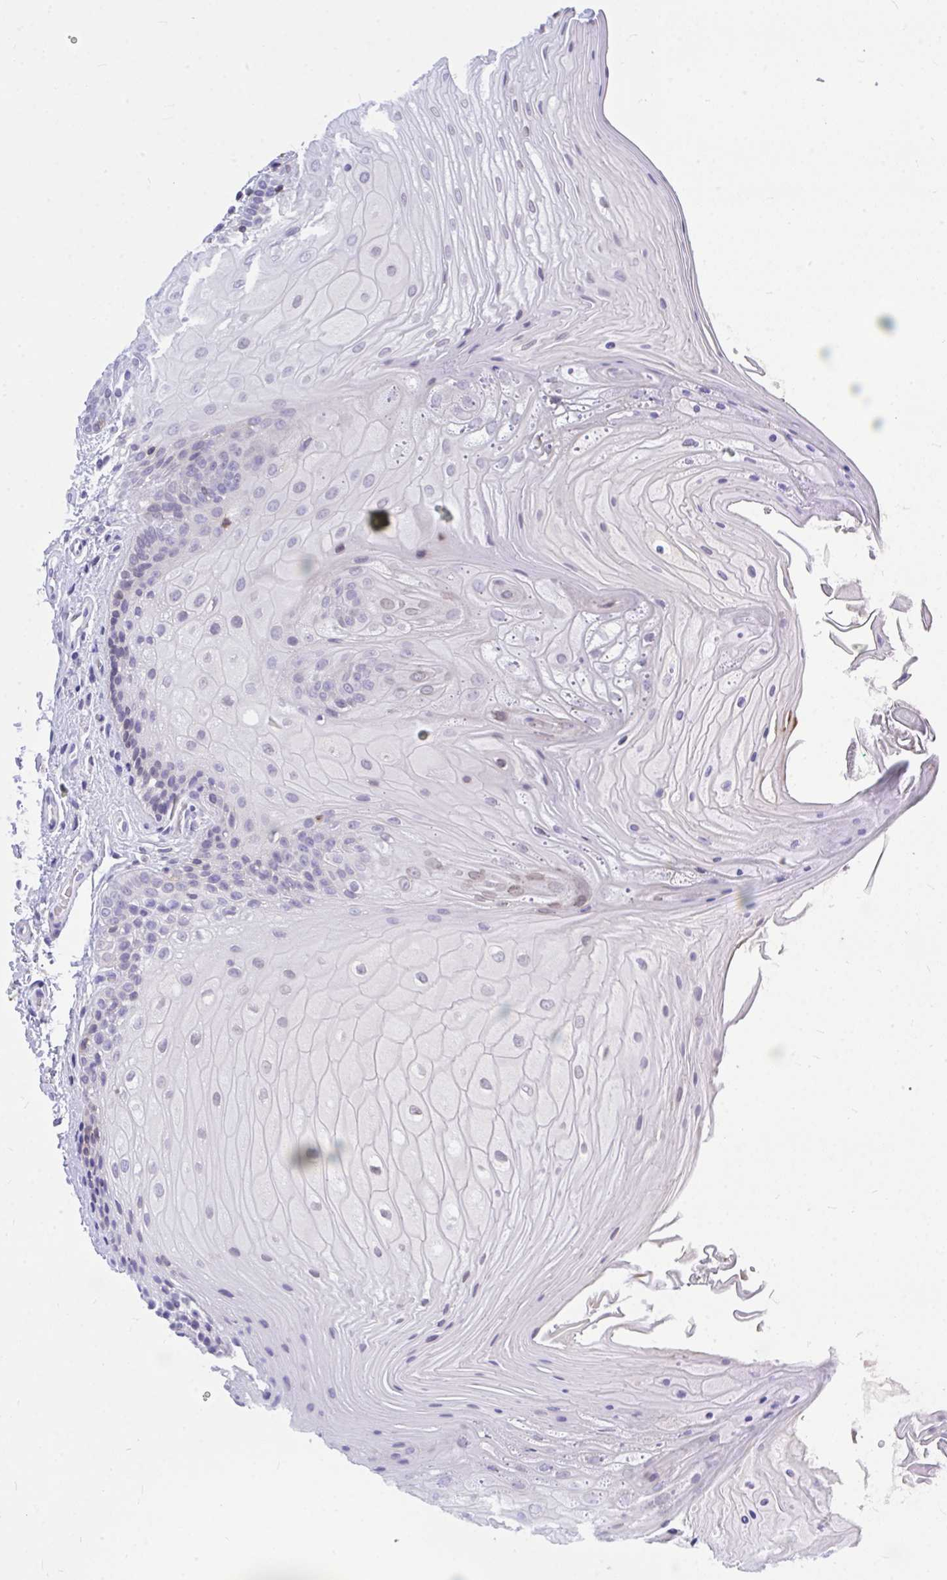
{"staining": {"intensity": "weak", "quantity": "<25%", "location": "nuclear"}, "tissue": "oral mucosa", "cell_type": "Squamous epithelial cells", "image_type": "normal", "snomed": [{"axis": "morphology", "description": "Normal tissue, NOS"}, {"axis": "topography", "description": "Oral tissue"}, {"axis": "topography", "description": "Tounge, NOS"}, {"axis": "topography", "description": "Head-Neck"}], "caption": "IHC micrograph of unremarkable oral mucosa: human oral mucosa stained with DAB (3,3'-diaminobenzidine) displays no significant protein expression in squamous epithelial cells. Nuclei are stained in blue.", "gene": "CXCL8", "patient": {"sex": "female", "age": 84}}